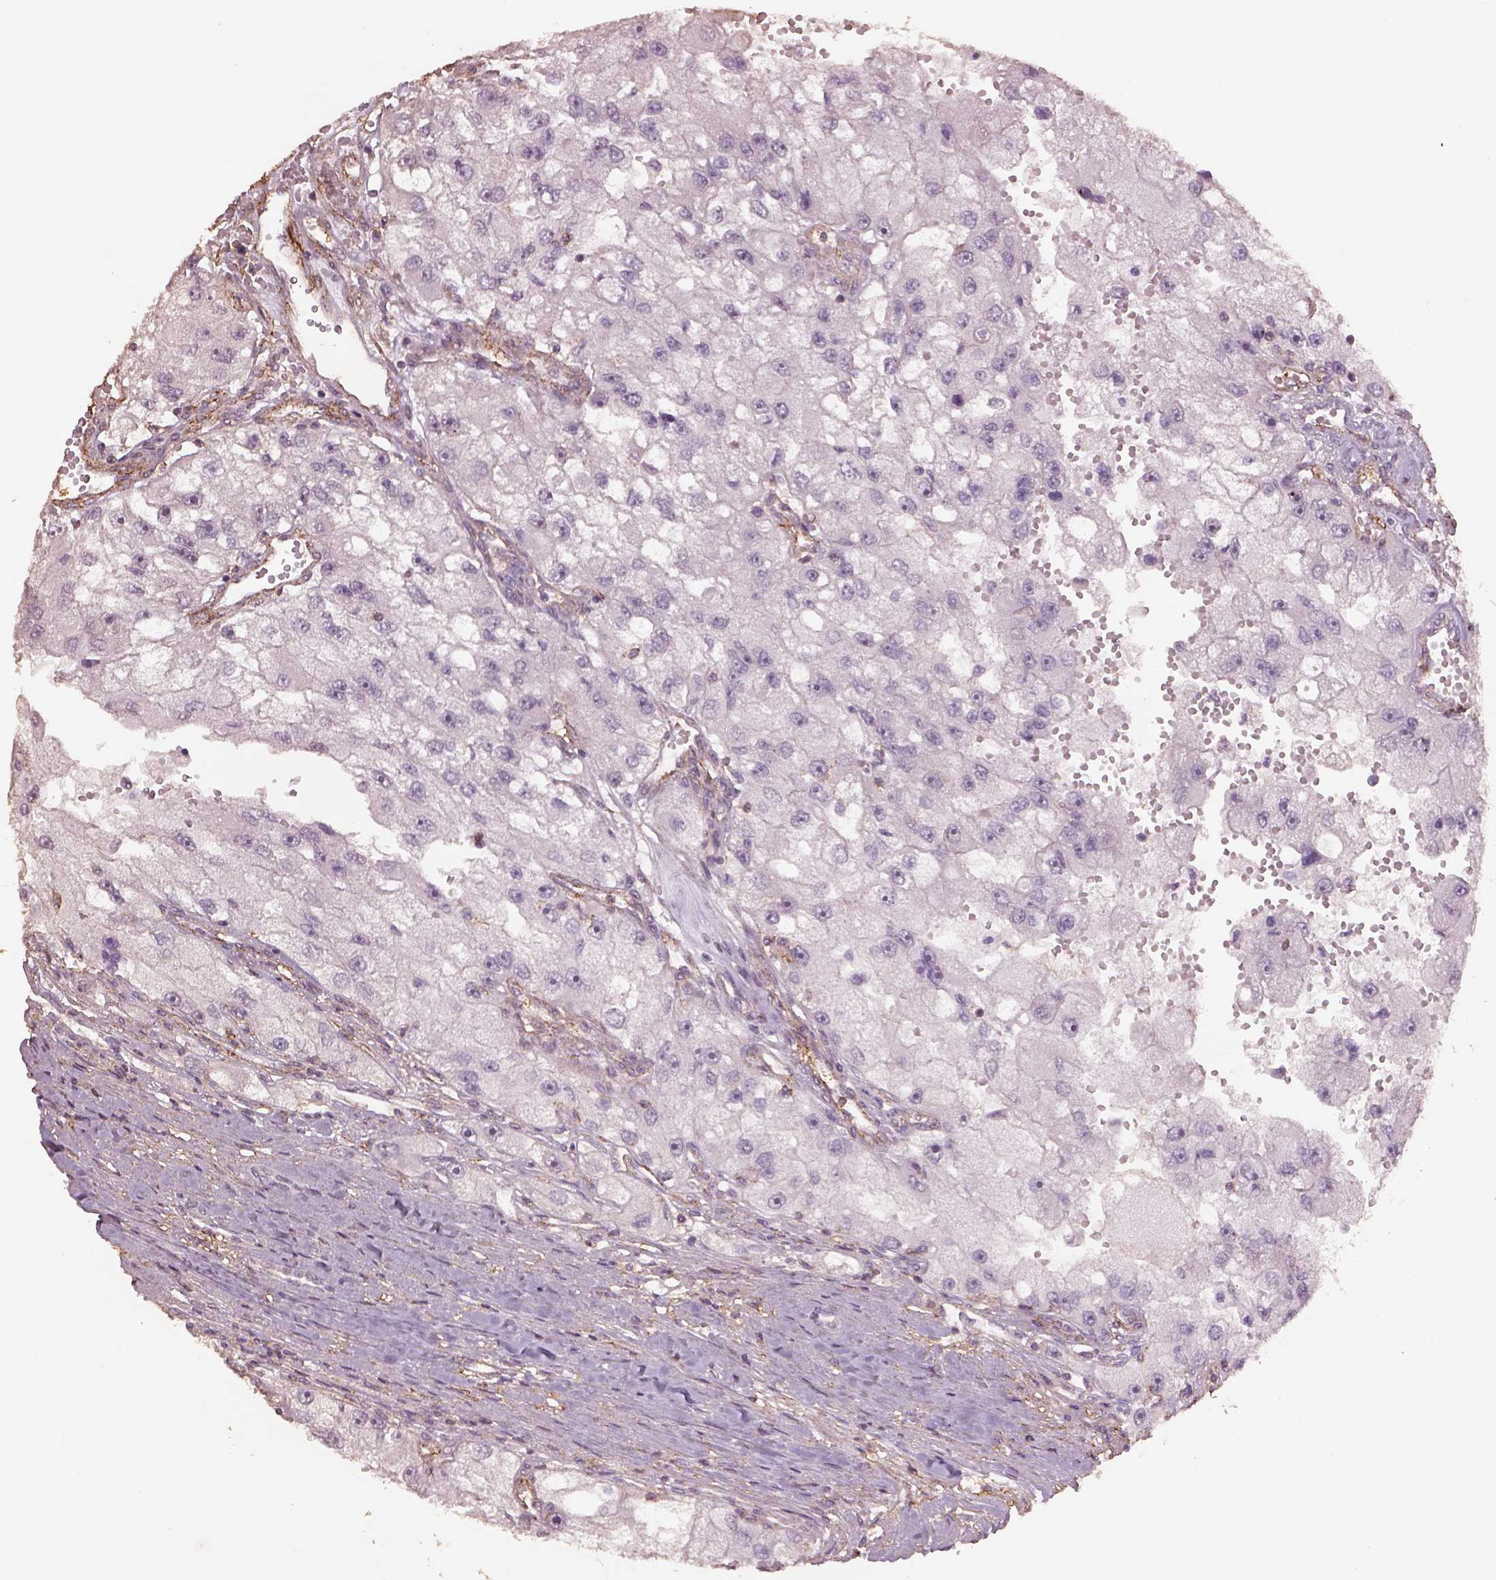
{"staining": {"intensity": "negative", "quantity": "none", "location": "none"}, "tissue": "renal cancer", "cell_type": "Tumor cells", "image_type": "cancer", "snomed": [{"axis": "morphology", "description": "Adenocarcinoma, NOS"}, {"axis": "topography", "description": "Kidney"}], "caption": "Tumor cells show no significant positivity in adenocarcinoma (renal).", "gene": "LIN7A", "patient": {"sex": "male", "age": 63}}